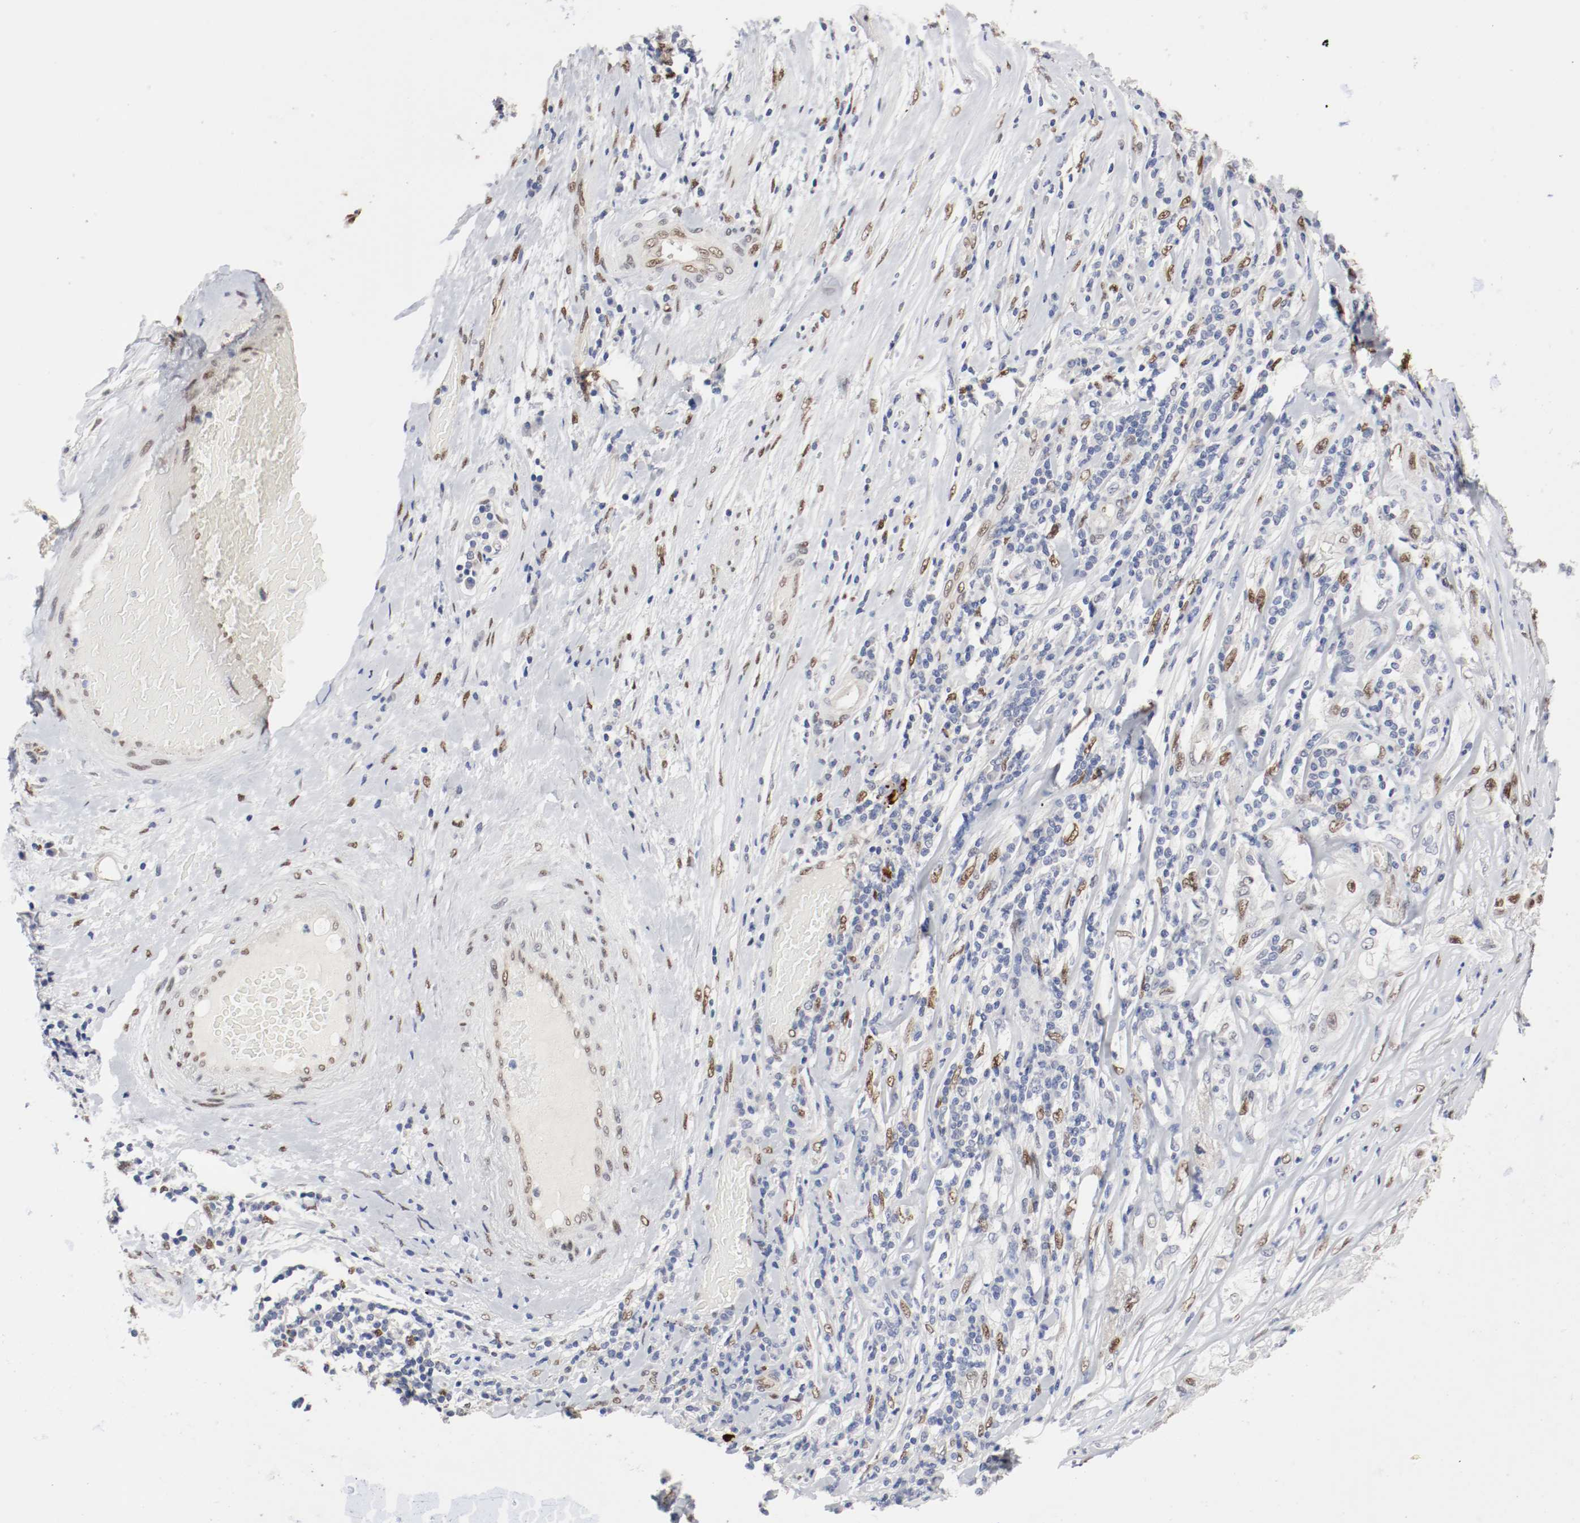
{"staining": {"intensity": "moderate", "quantity": ">75%", "location": "nuclear"}, "tissue": "lung cancer", "cell_type": "Tumor cells", "image_type": "cancer", "snomed": [{"axis": "morphology", "description": "Inflammation, NOS"}, {"axis": "morphology", "description": "Squamous cell carcinoma, NOS"}, {"axis": "topography", "description": "Lymph node"}, {"axis": "topography", "description": "Soft tissue"}, {"axis": "topography", "description": "Lung"}], "caption": "The immunohistochemical stain highlights moderate nuclear positivity in tumor cells of lung cancer (squamous cell carcinoma) tissue.", "gene": "FOSL2", "patient": {"sex": "male", "age": 66}}